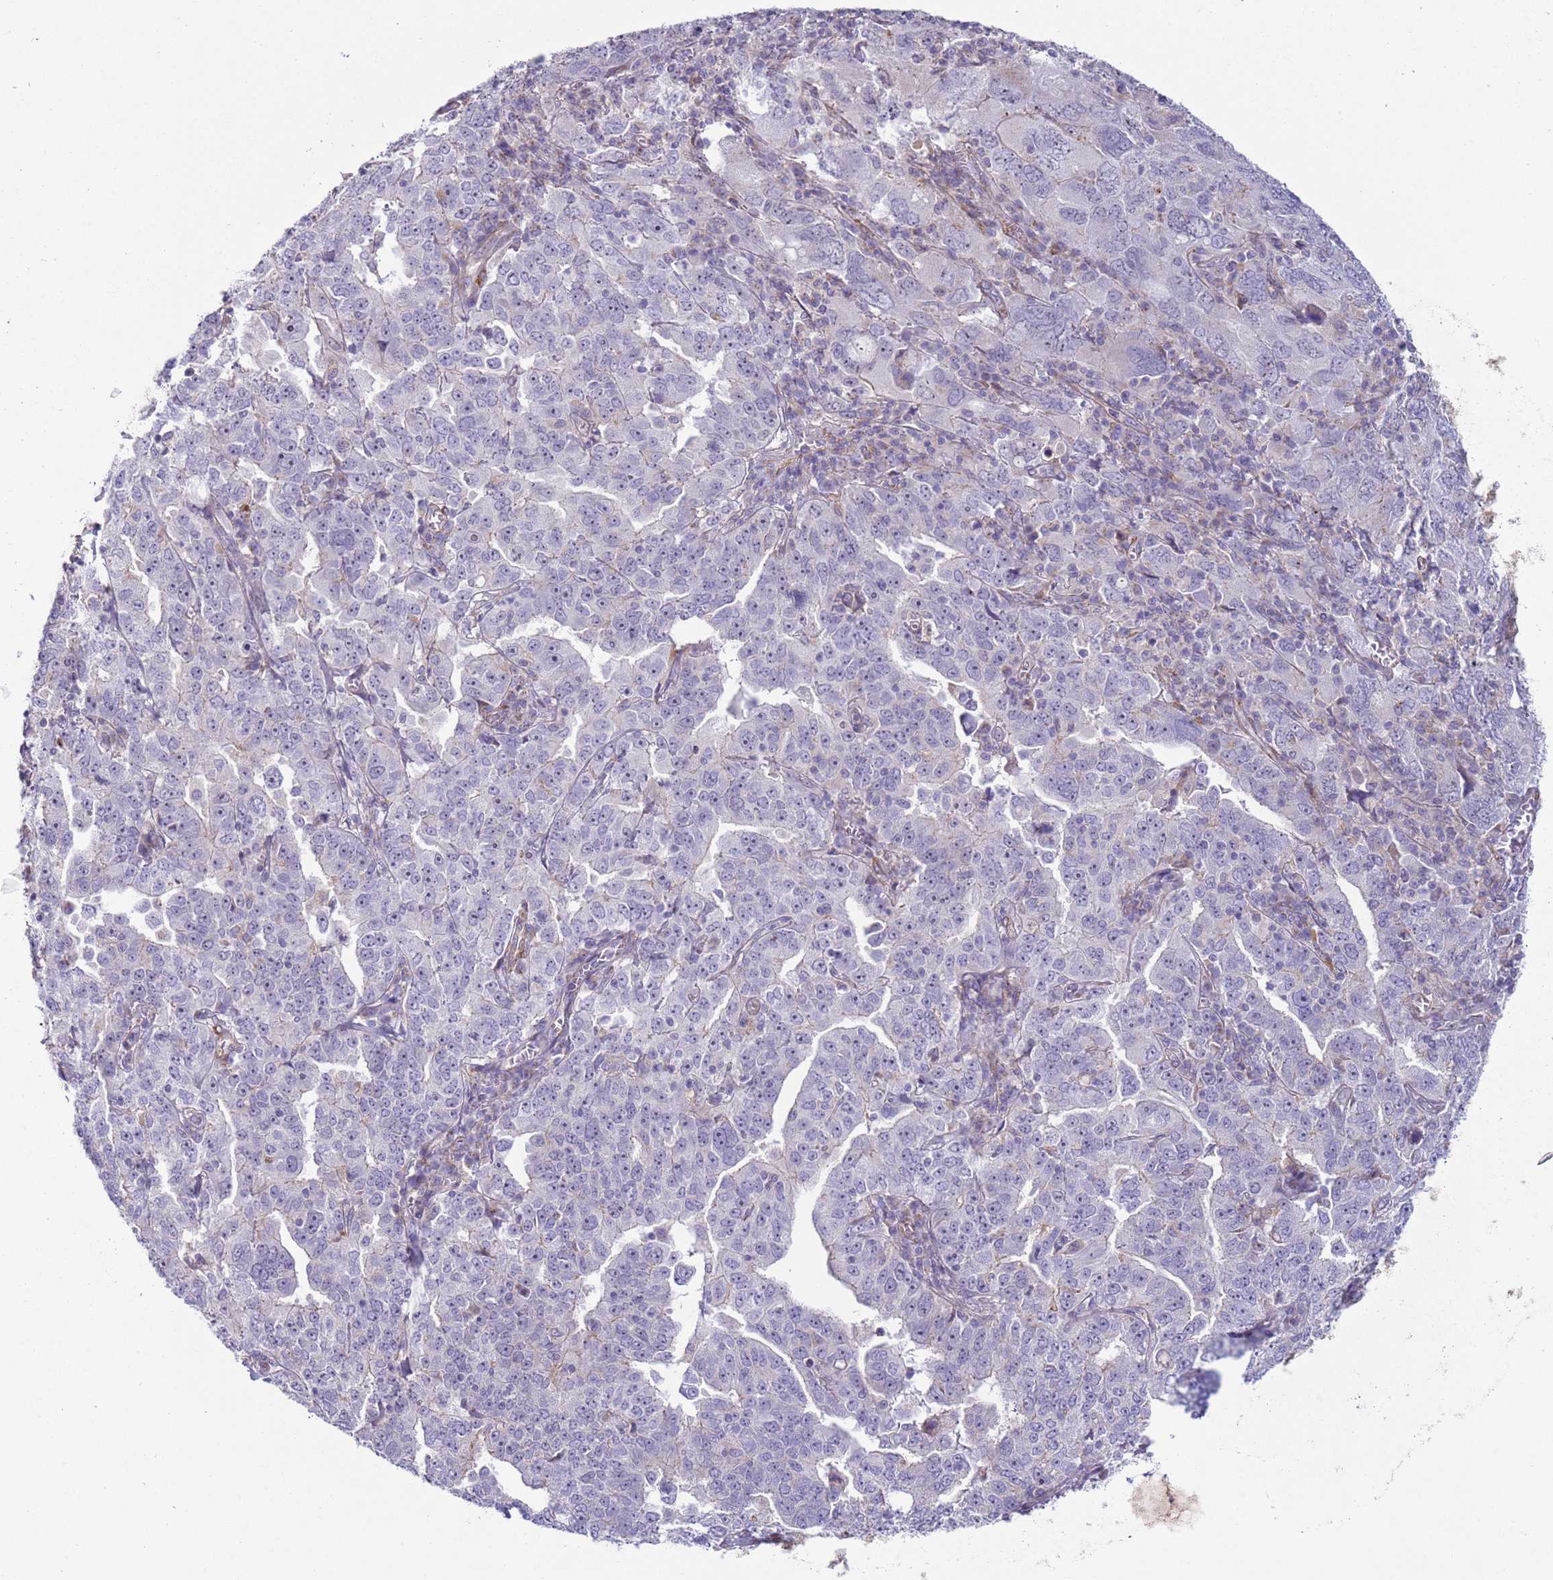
{"staining": {"intensity": "negative", "quantity": "none", "location": "none"}, "tissue": "ovarian cancer", "cell_type": "Tumor cells", "image_type": "cancer", "snomed": [{"axis": "morphology", "description": "Carcinoma, endometroid"}, {"axis": "topography", "description": "Ovary"}], "caption": "Ovarian cancer stained for a protein using immunohistochemistry (IHC) reveals no positivity tumor cells.", "gene": "HEATR1", "patient": {"sex": "female", "age": 62}}